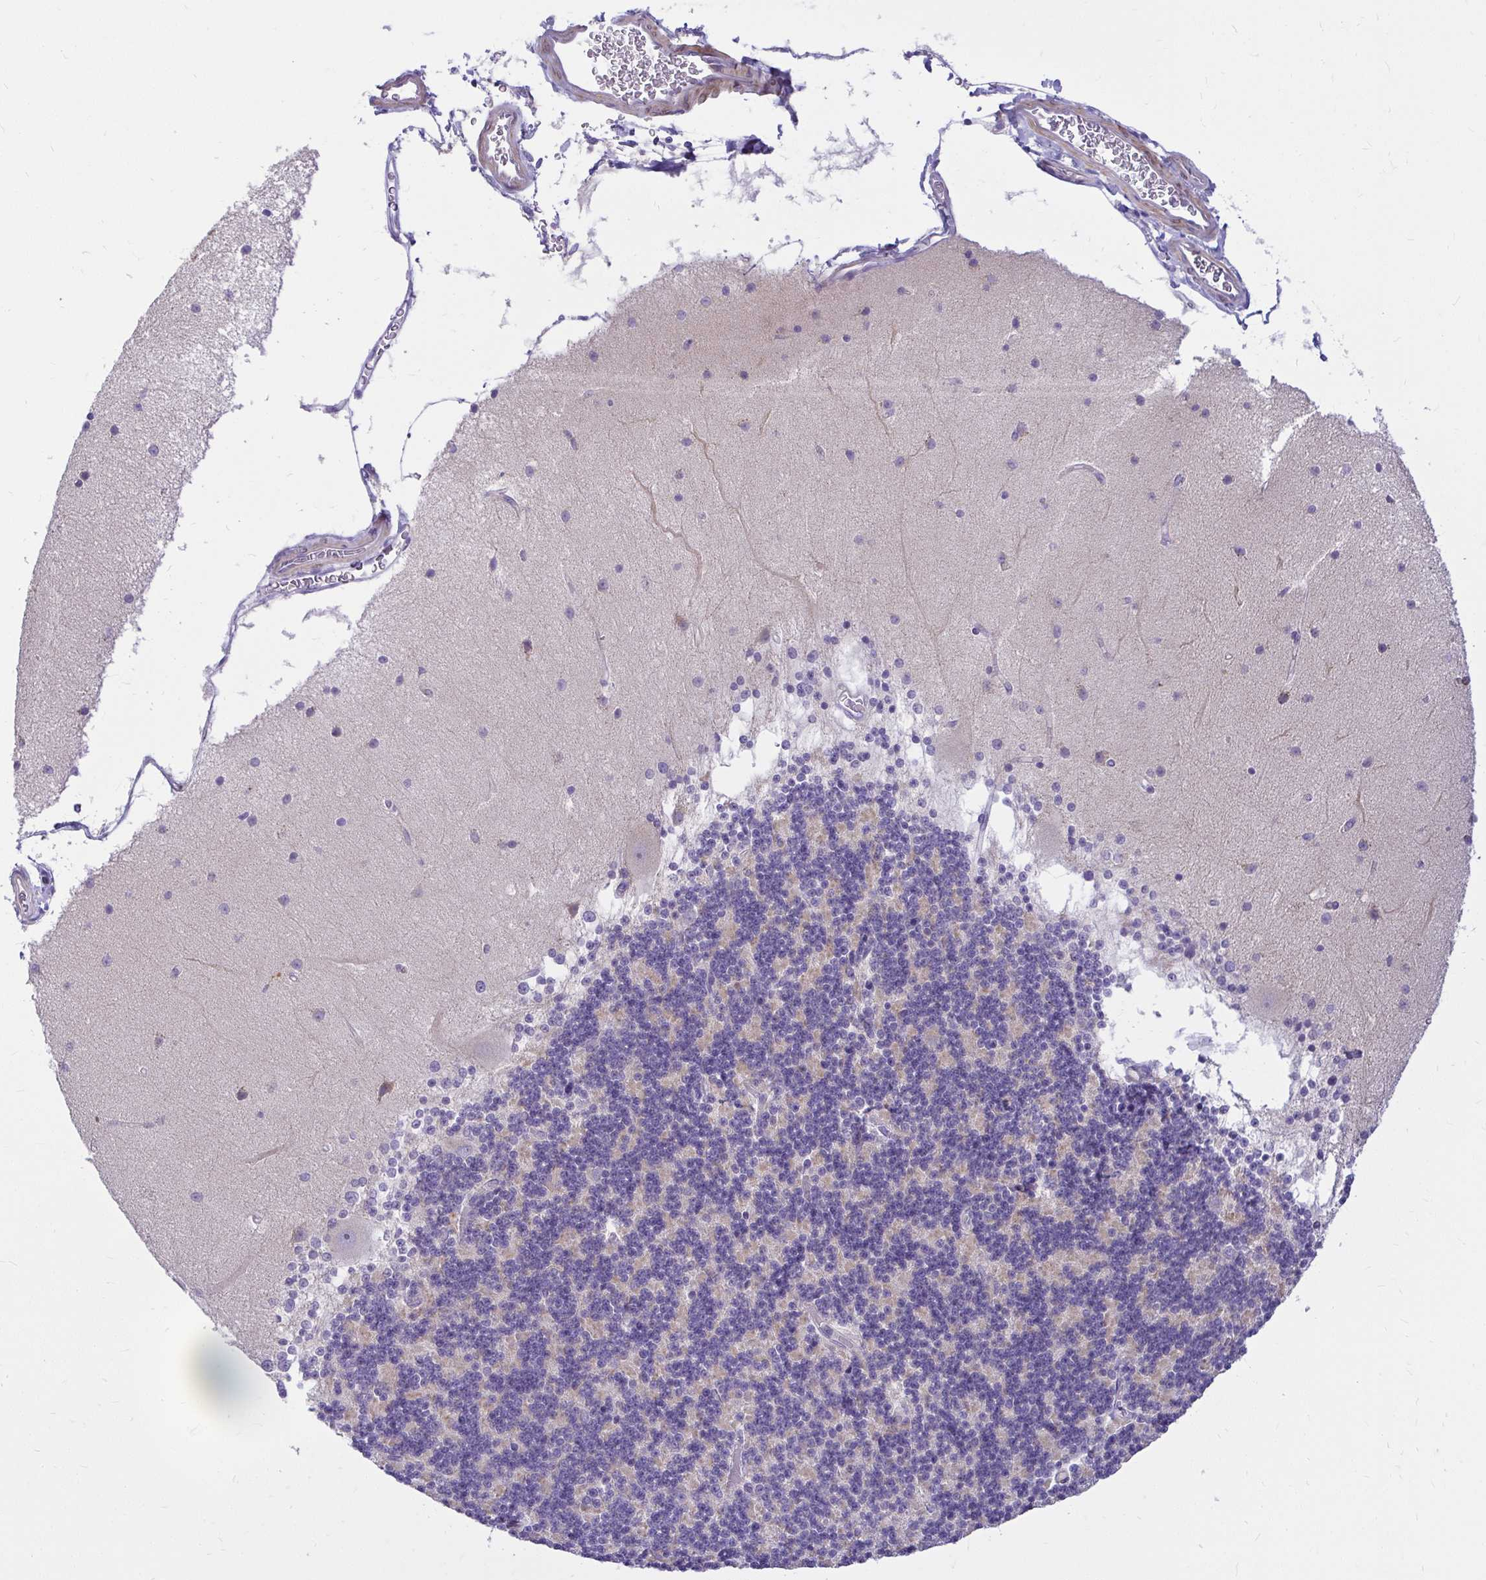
{"staining": {"intensity": "negative", "quantity": "none", "location": "none"}, "tissue": "cerebellum", "cell_type": "Cells in granular layer", "image_type": "normal", "snomed": [{"axis": "morphology", "description": "Normal tissue, NOS"}, {"axis": "topography", "description": "Cerebellum"}], "caption": "Immunohistochemical staining of unremarkable cerebellum demonstrates no significant expression in cells in granular layer. (Brightfield microscopy of DAB (3,3'-diaminobenzidine) immunohistochemistry at high magnification).", "gene": "PKN3", "patient": {"sex": "female", "age": 54}}